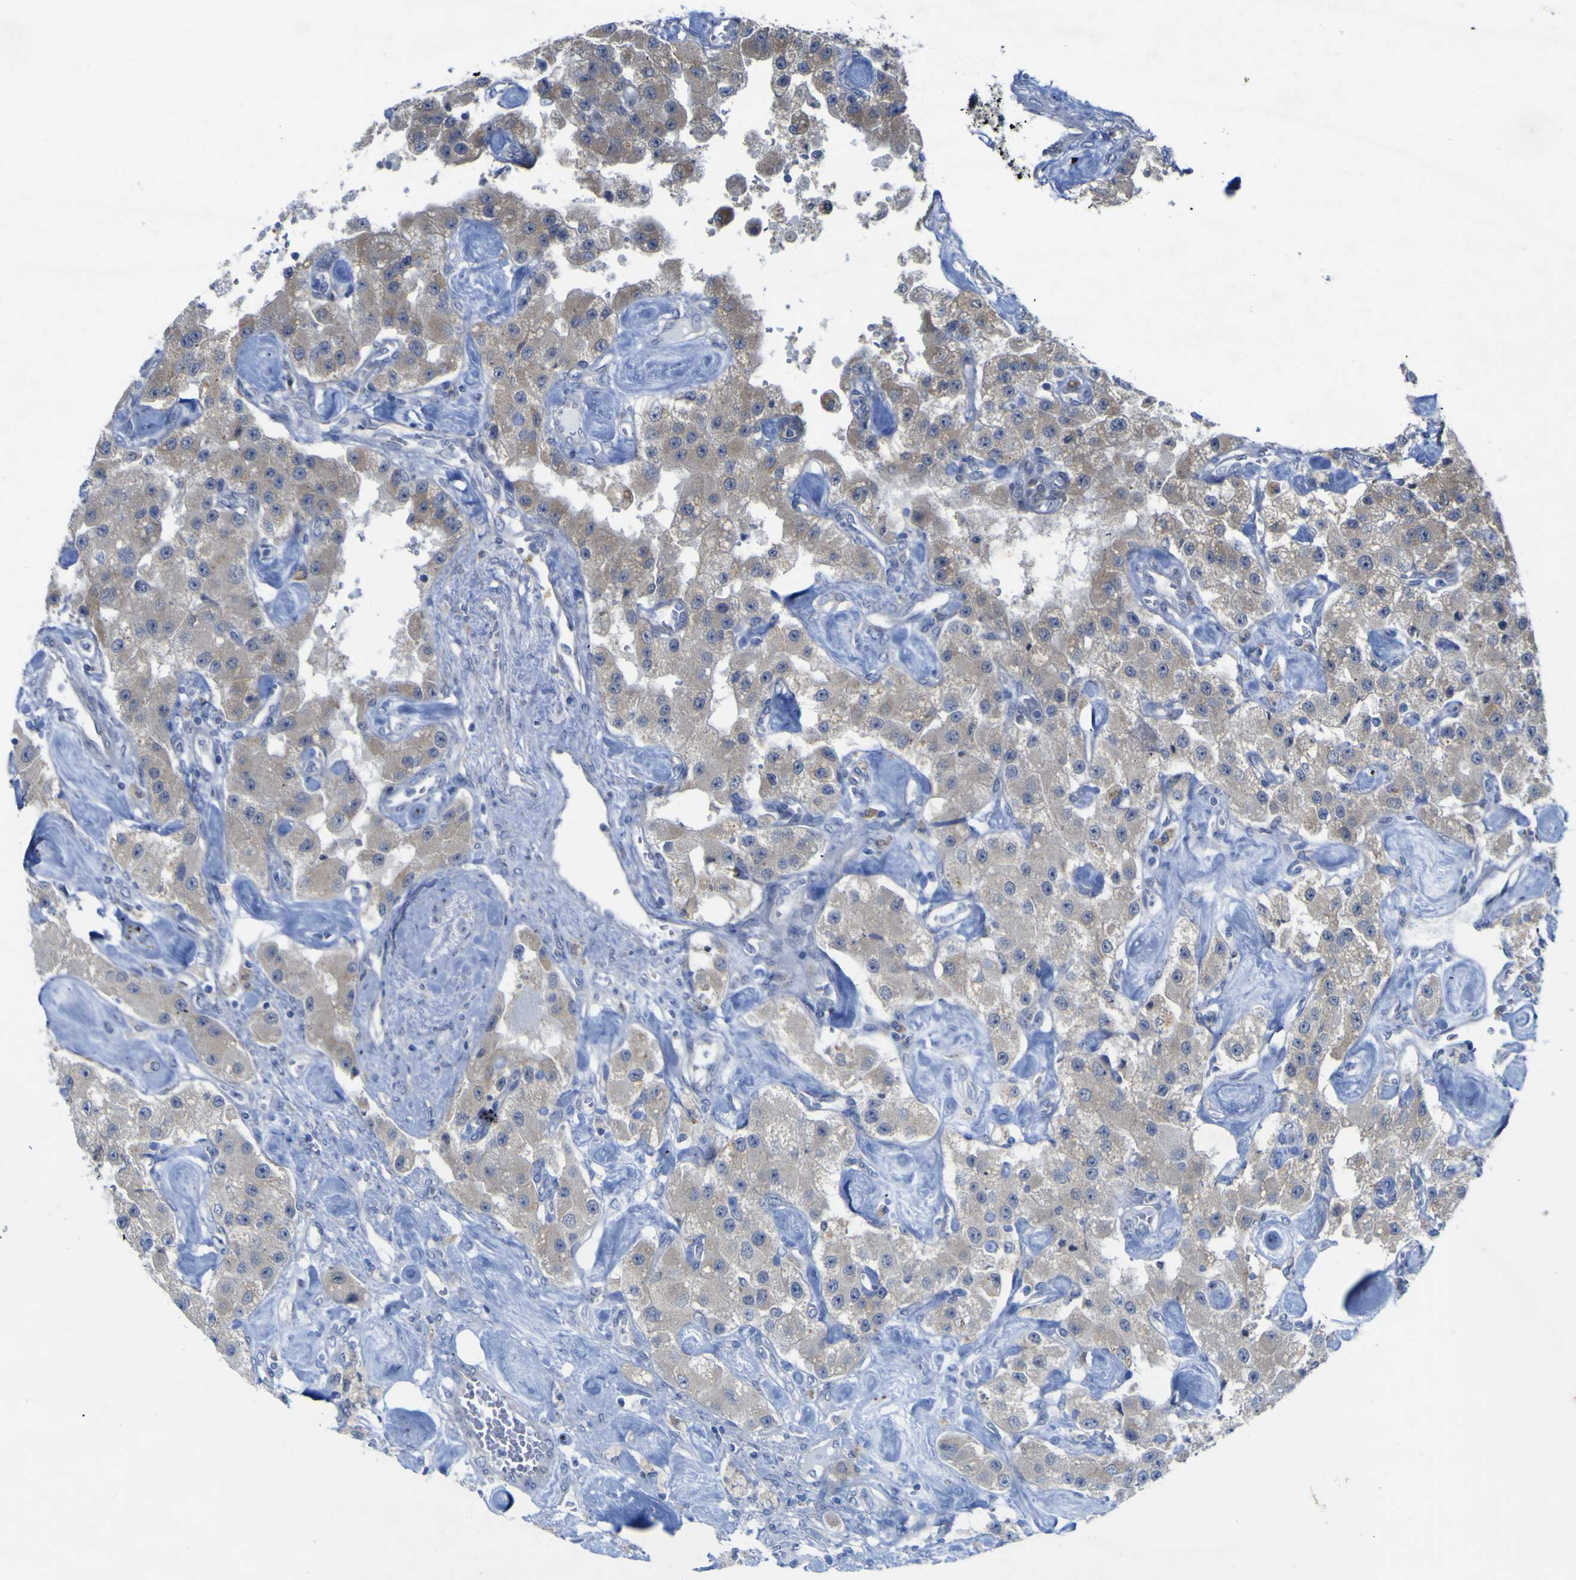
{"staining": {"intensity": "negative", "quantity": "none", "location": "none"}, "tissue": "carcinoid", "cell_type": "Tumor cells", "image_type": "cancer", "snomed": [{"axis": "morphology", "description": "Carcinoid, malignant, NOS"}, {"axis": "topography", "description": "Pancreas"}], "caption": "There is no significant staining in tumor cells of carcinoid (malignant). The staining was performed using DAB (3,3'-diaminobenzidine) to visualize the protein expression in brown, while the nuclei were stained in blue with hematoxylin (Magnification: 20x).", "gene": "TNFRSF11A", "patient": {"sex": "male", "age": 41}}